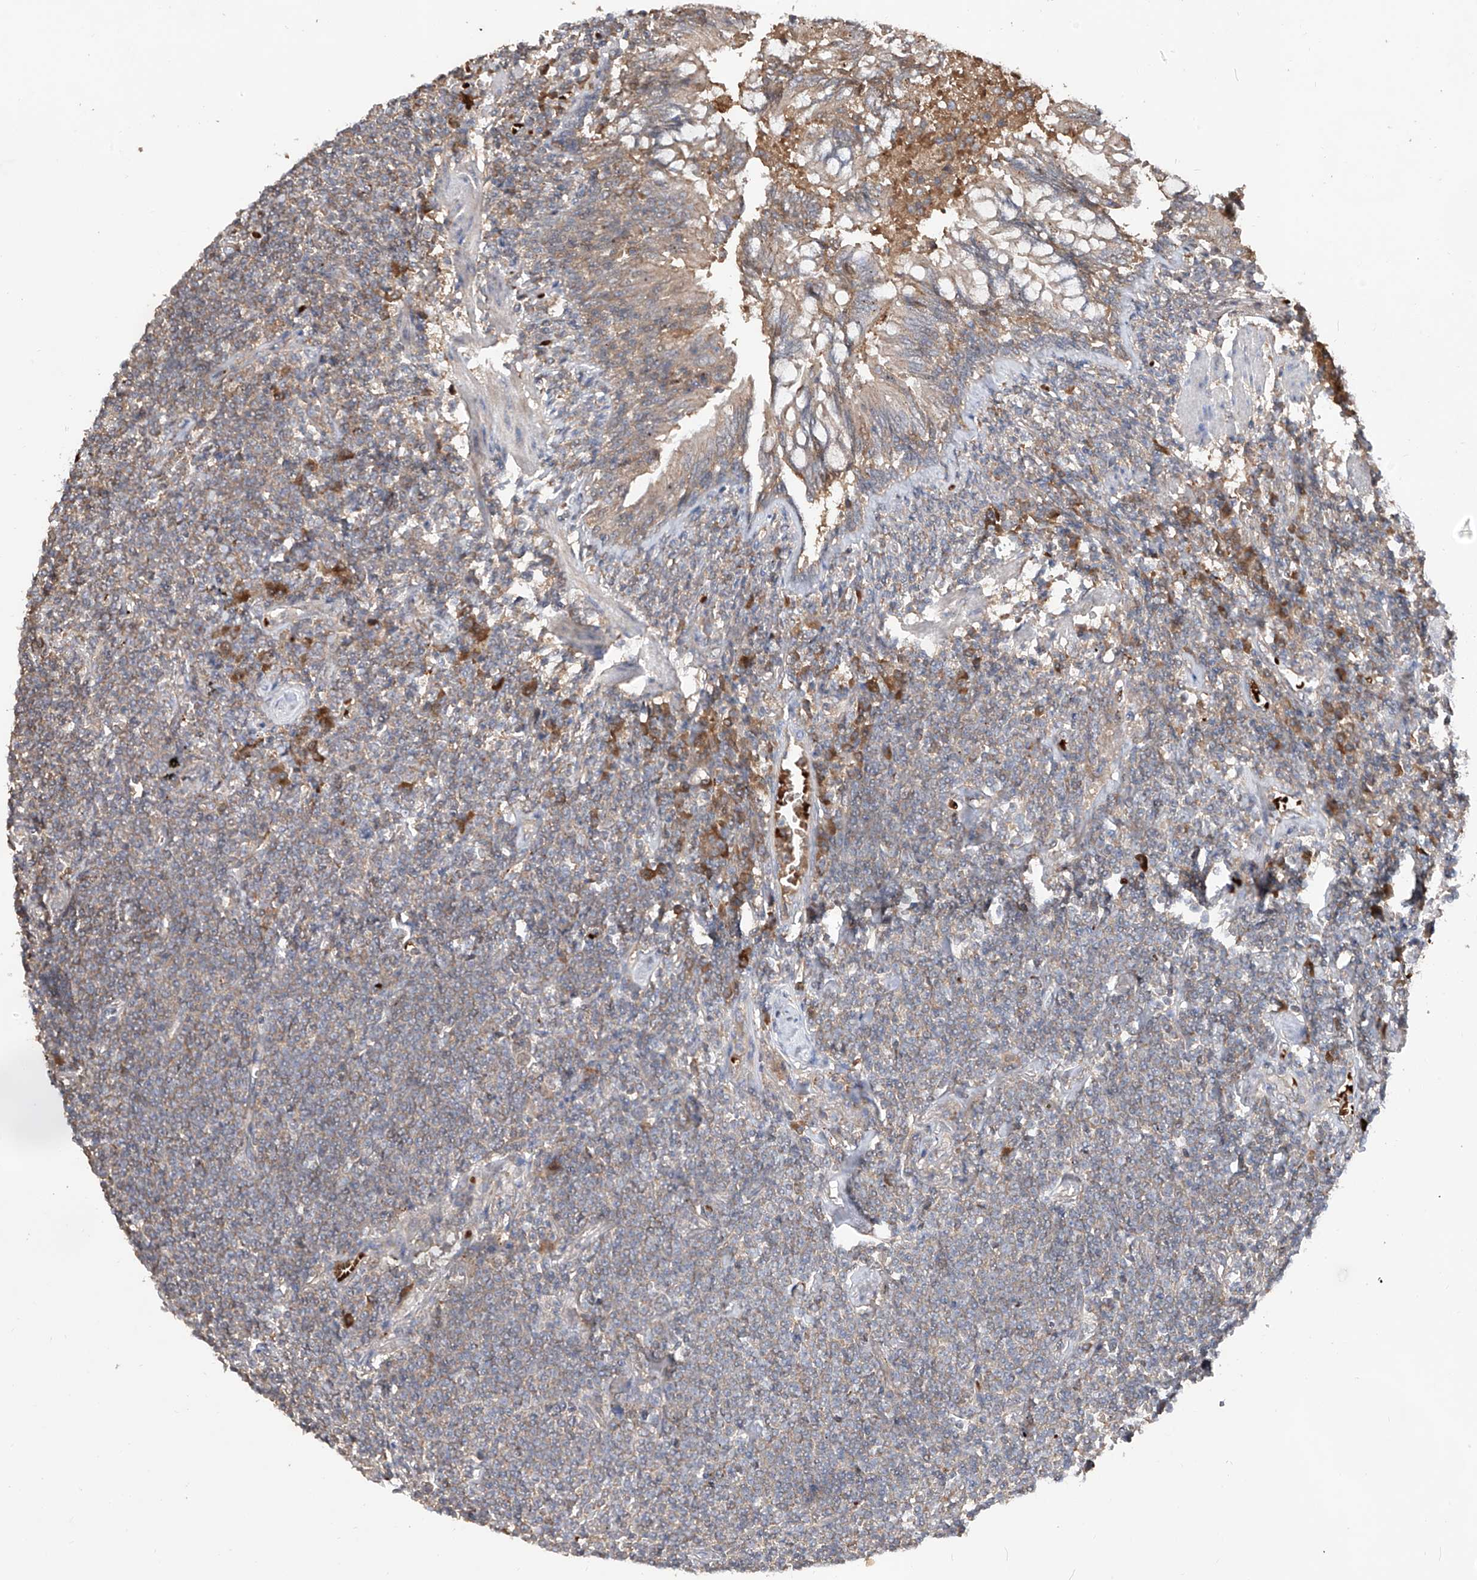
{"staining": {"intensity": "weak", "quantity": "<25%", "location": "cytoplasmic/membranous"}, "tissue": "lymphoma", "cell_type": "Tumor cells", "image_type": "cancer", "snomed": [{"axis": "morphology", "description": "Malignant lymphoma, non-Hodgkin's type, Low grade"}, {"axis": "topography", "description": "Lung"}], "caption": "There is no significant expression in tumor cells of lymphoma.", "gene": "EDN1", "patient": {"sex": "female", "age": 71}}